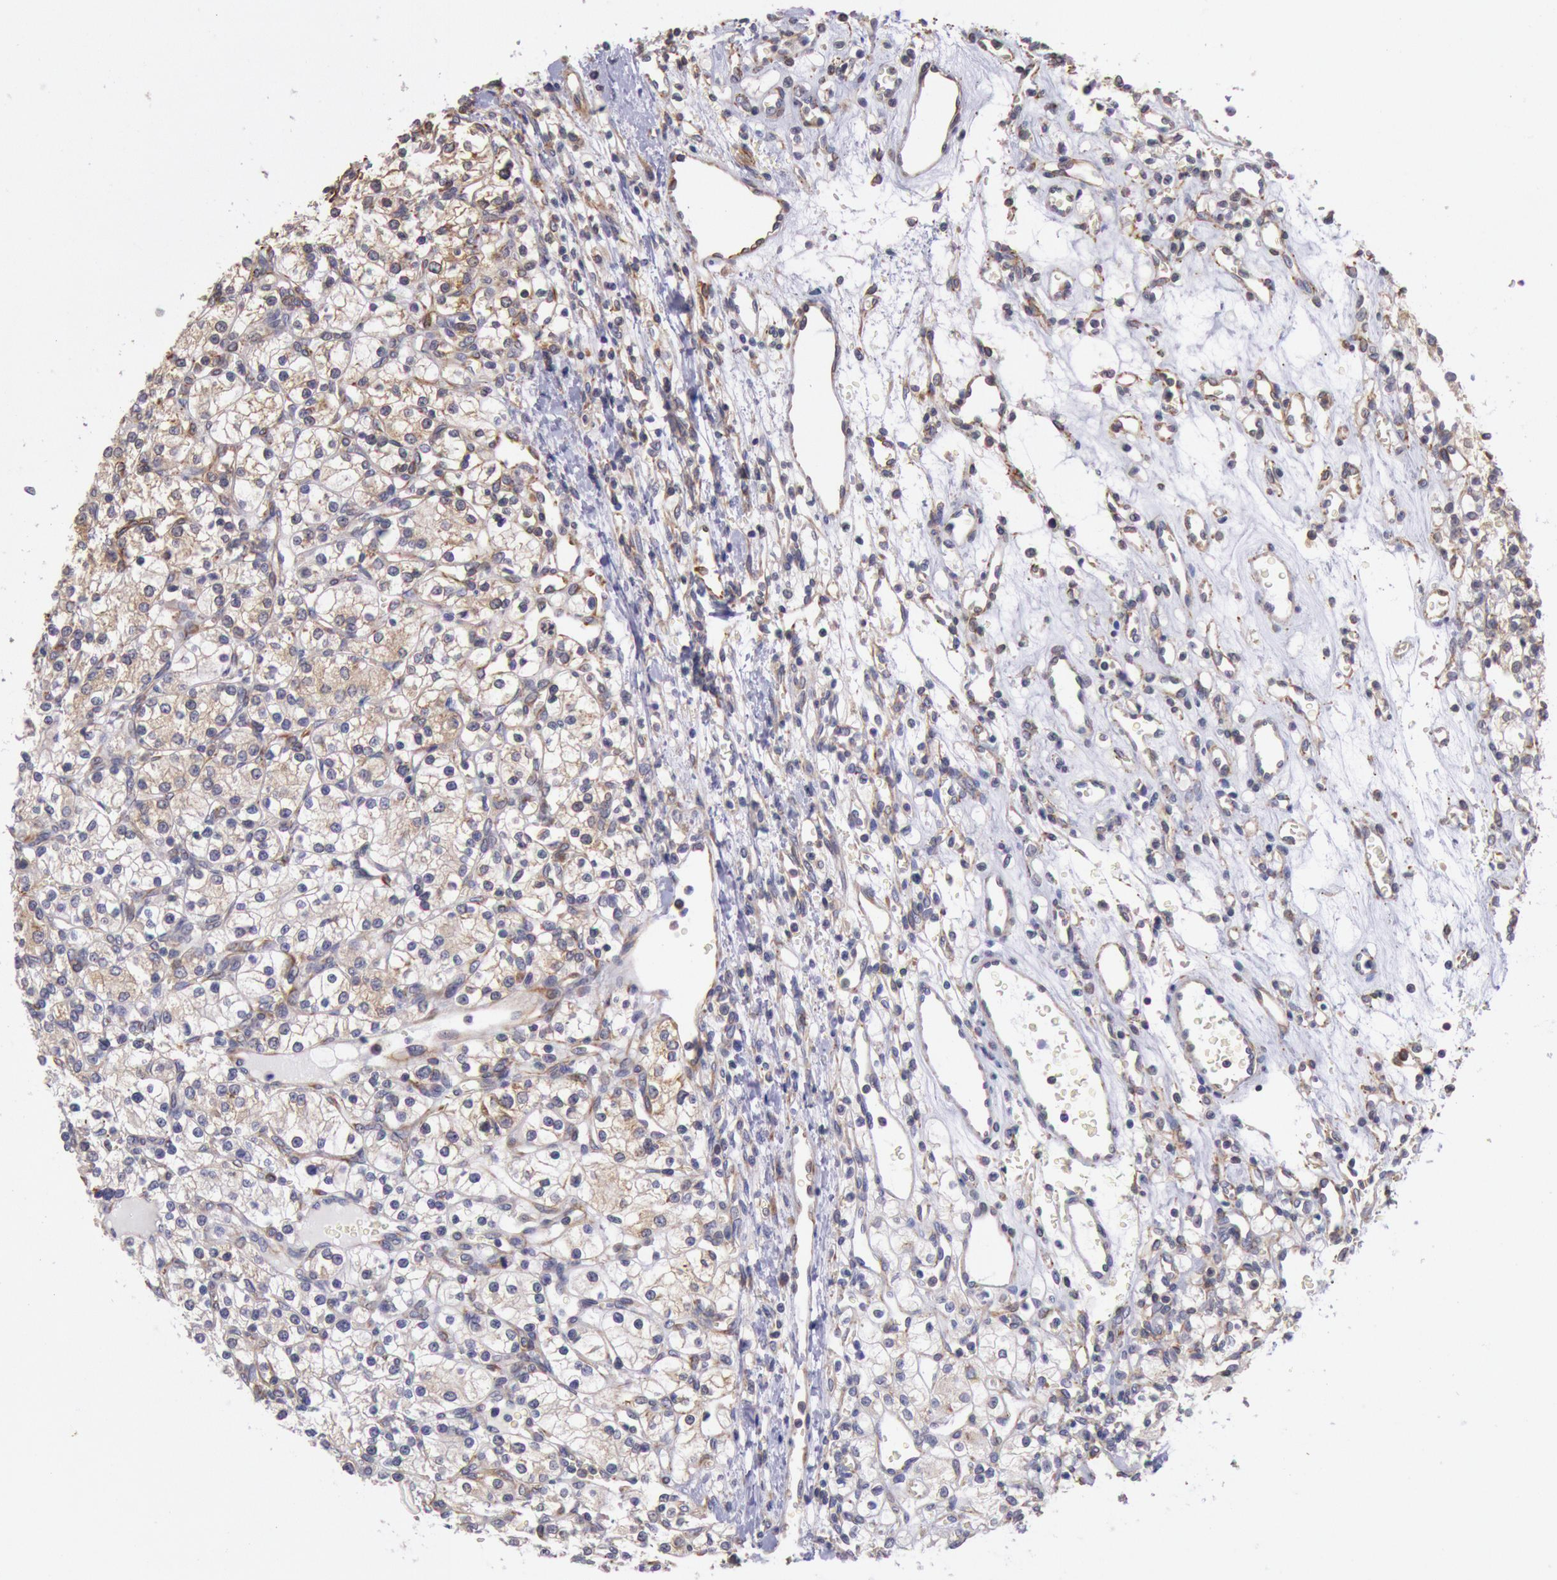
{"staining": {"intensity": "weak", "quantity": ">75%", "location": "cytoplasmic/membranous"}, "tissue": "renal cancer", "cell_type": "Tumor cells", "image_type": "cancer", "snomed": [{"axis": "morphology", "description": "Adenocarcinoma, NOS"}, {"axis": "topography", "description": "Kidney"}], "caption": "Immunohistochemistry (IHC) (DAB) staining of human renal adenocarcinoma shows weak cytoplasmic/membranous protein positivity in approximately >75% of tumor cells.", "gene": "DRG1", "patient": {"sex": "female", "age": 62}}